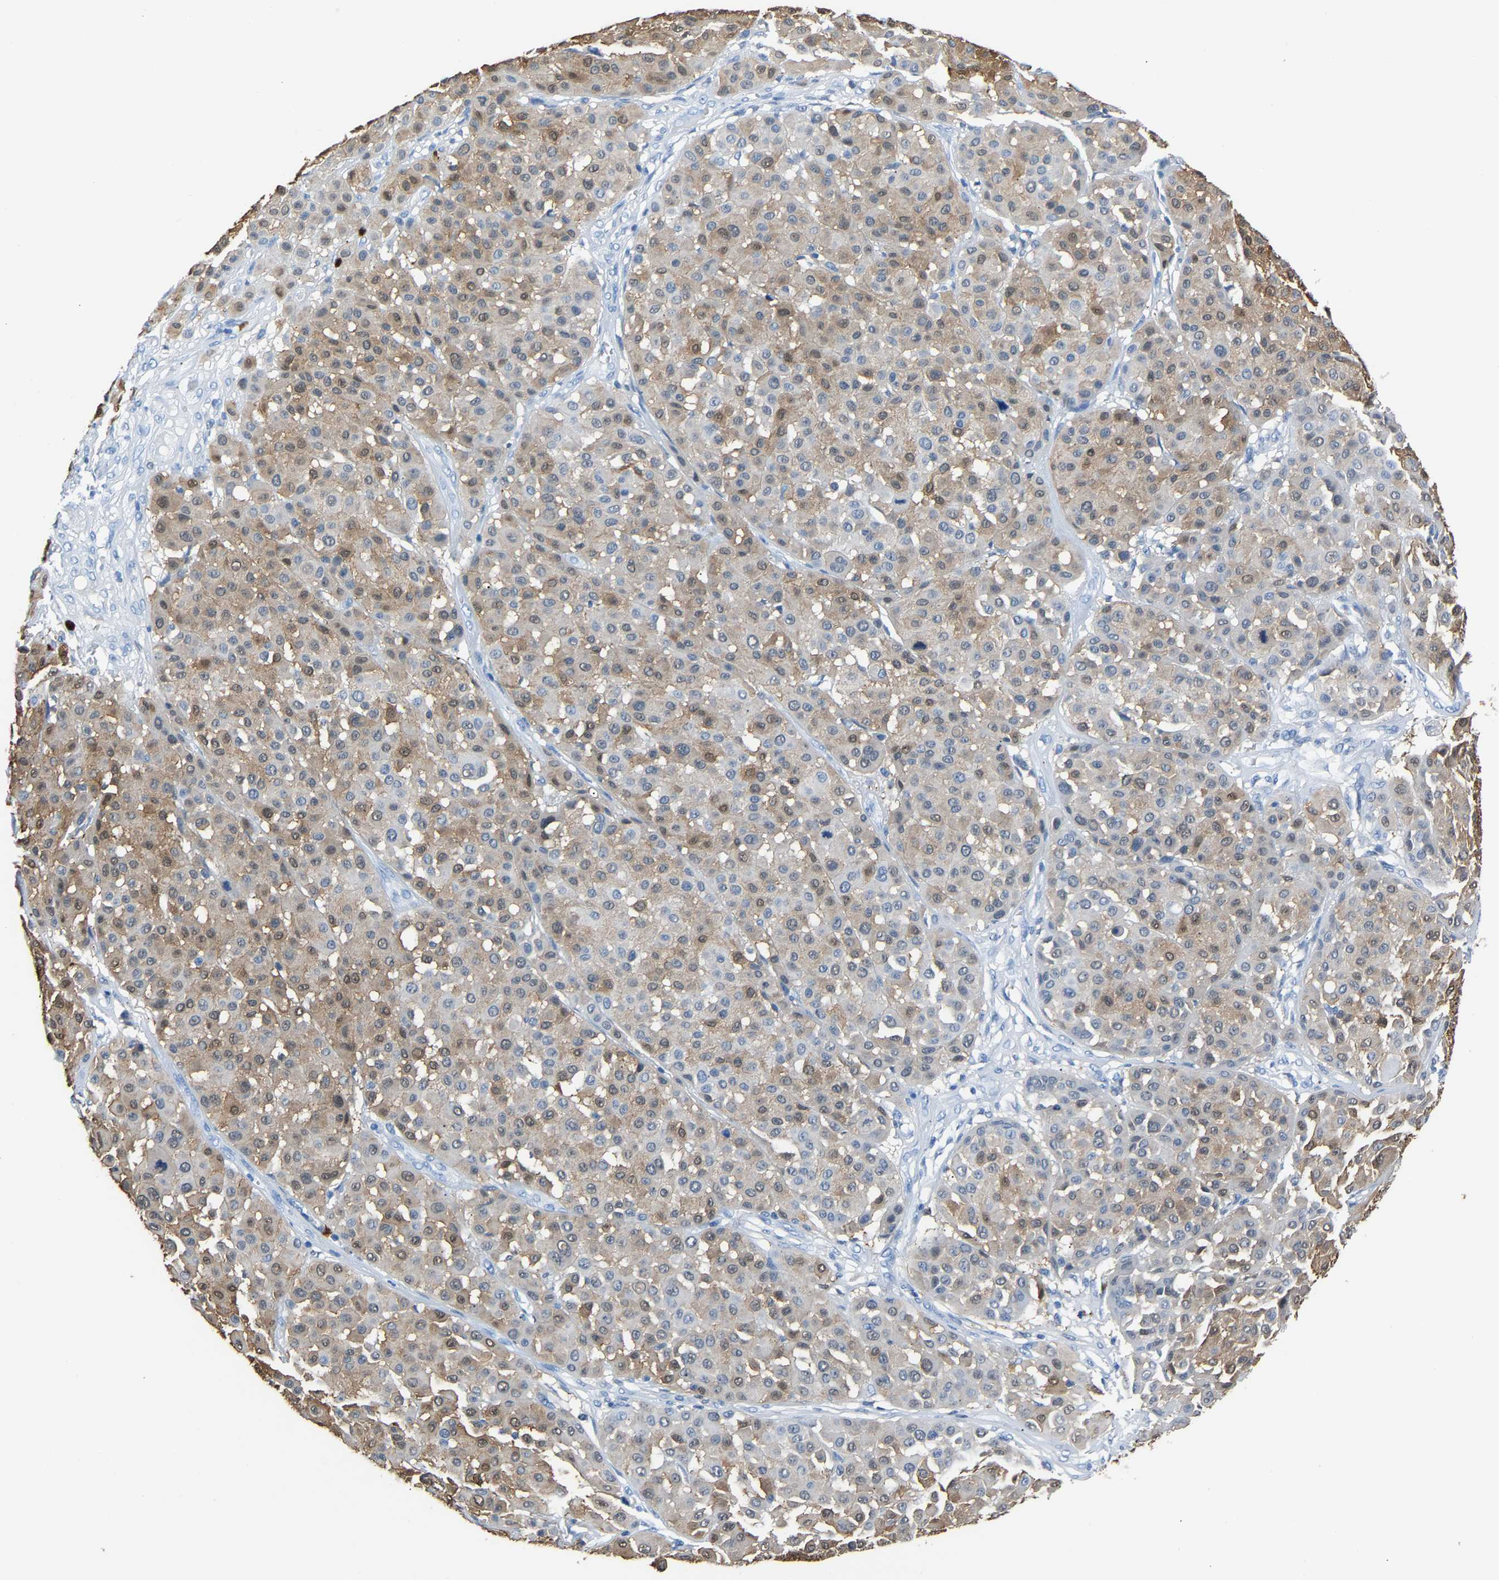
{"staining": {"intensity": "weak", "quantity": ">75%", "location": "cytoplasmic/membranous"}, "tissue": "melanoma", "cell_type": "Tumor cells", "image_type": "cancer", "snomed": [{"axis": "morphology", "description": "Malignant melanoma, Metastatic site"}, {"axis": "topography", "description": "Soft tissue"}], "caption": "Malignant melanoma (metastatic site) tissue demonstrates weak cytoplasmic/membranous expression in approximately >75% of tumor cells, visualized by immunohistochemistry.", "gene": "S100P", "patient": {"sex": "male", "age": 41}}